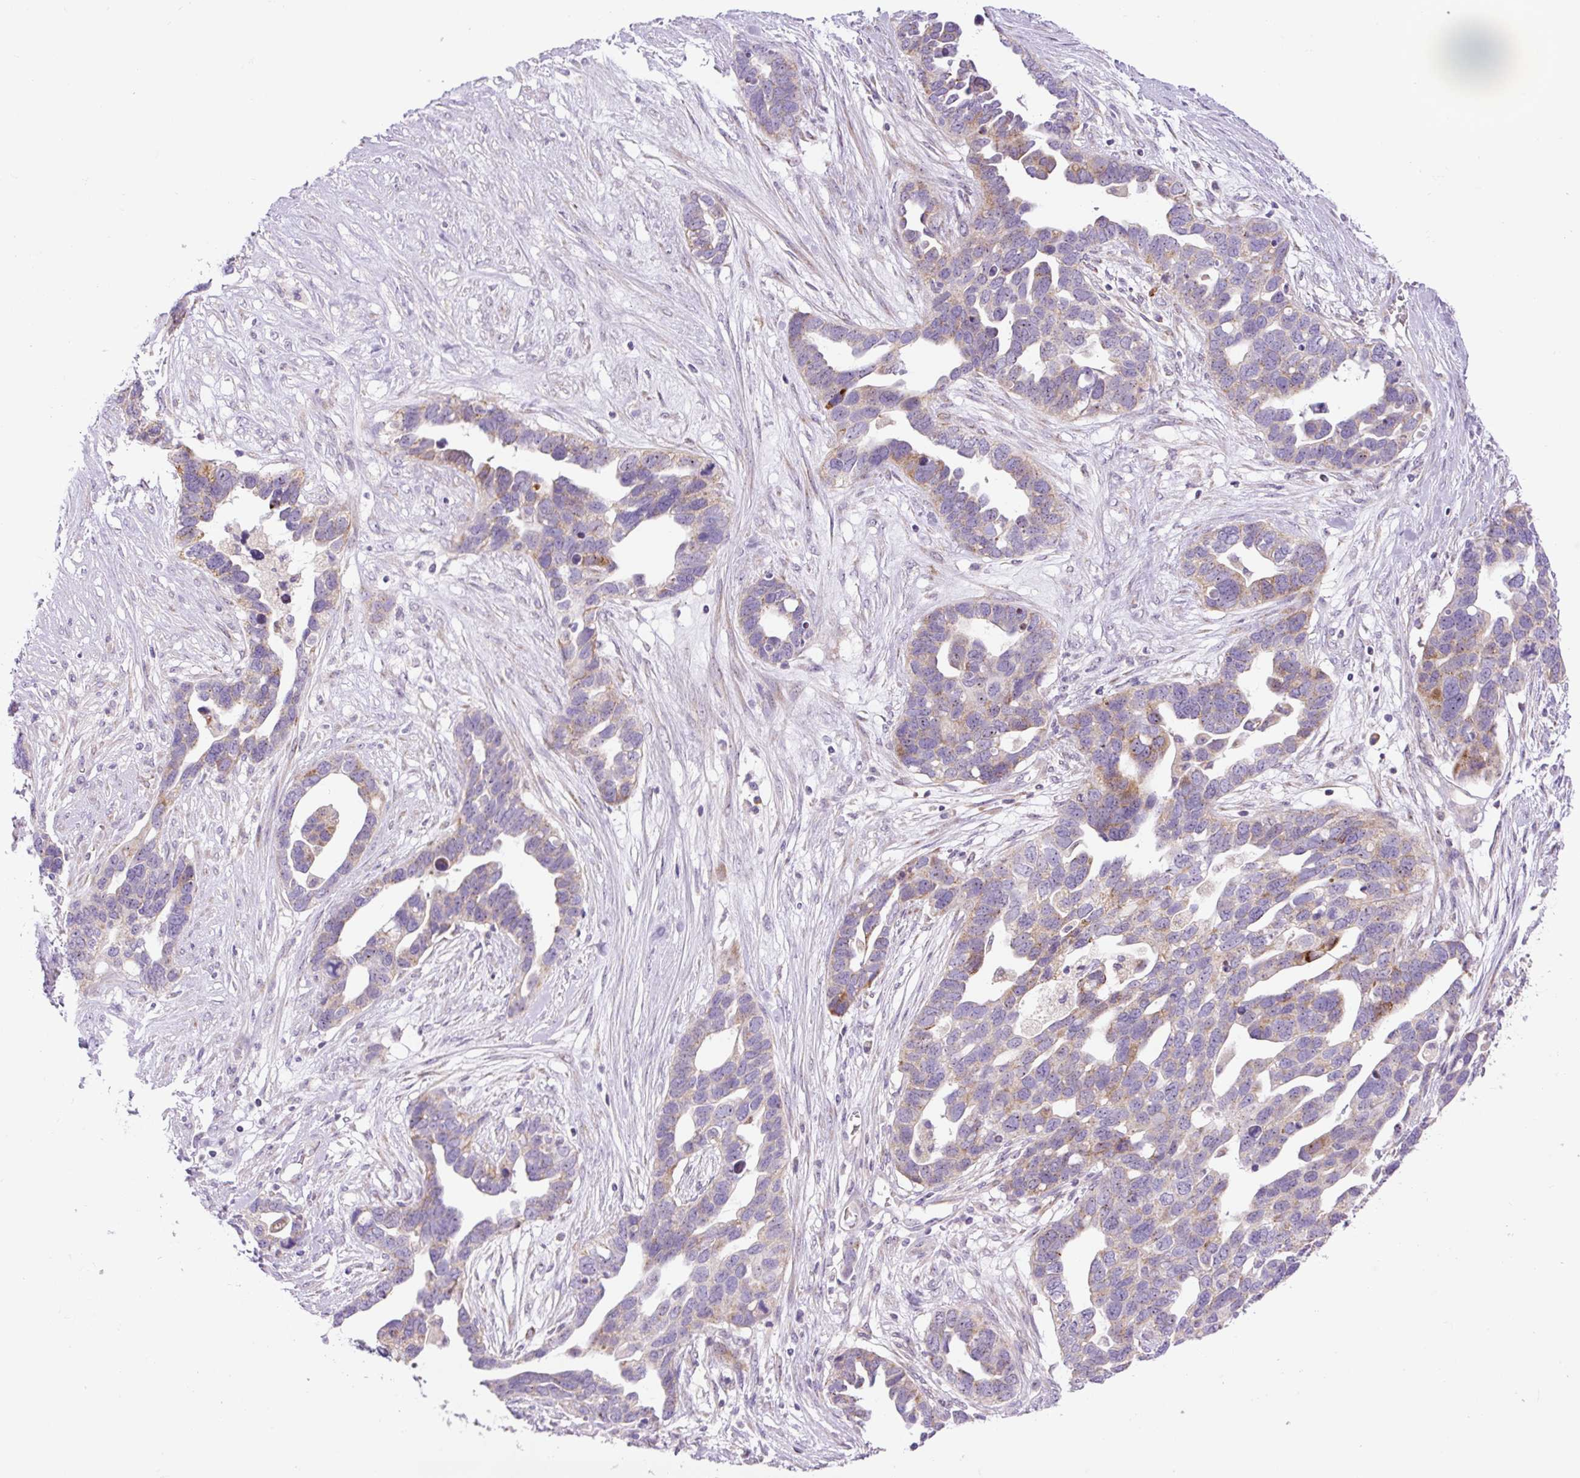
{"staining": {"intensity": "moderate", "quantity": "<25%", "location": "cytoplasmic/membranous"}, "tissue": "ovarian cancer", "cell_type": "Tumor cells", "image_type": "cancer", "snomed": [{"axis": "morphology", "description": "Cystadenocarcinoma, serous, NOS"}, {"axis": "topography", "description": "Ovary"}], "caption": "Ovarian cancer stained for a protein displays moderate cytoplasmic/membranous positivity in tumor cells.", "gene": "ZNF596", "patient": {"sex": "female", "age": 54}}